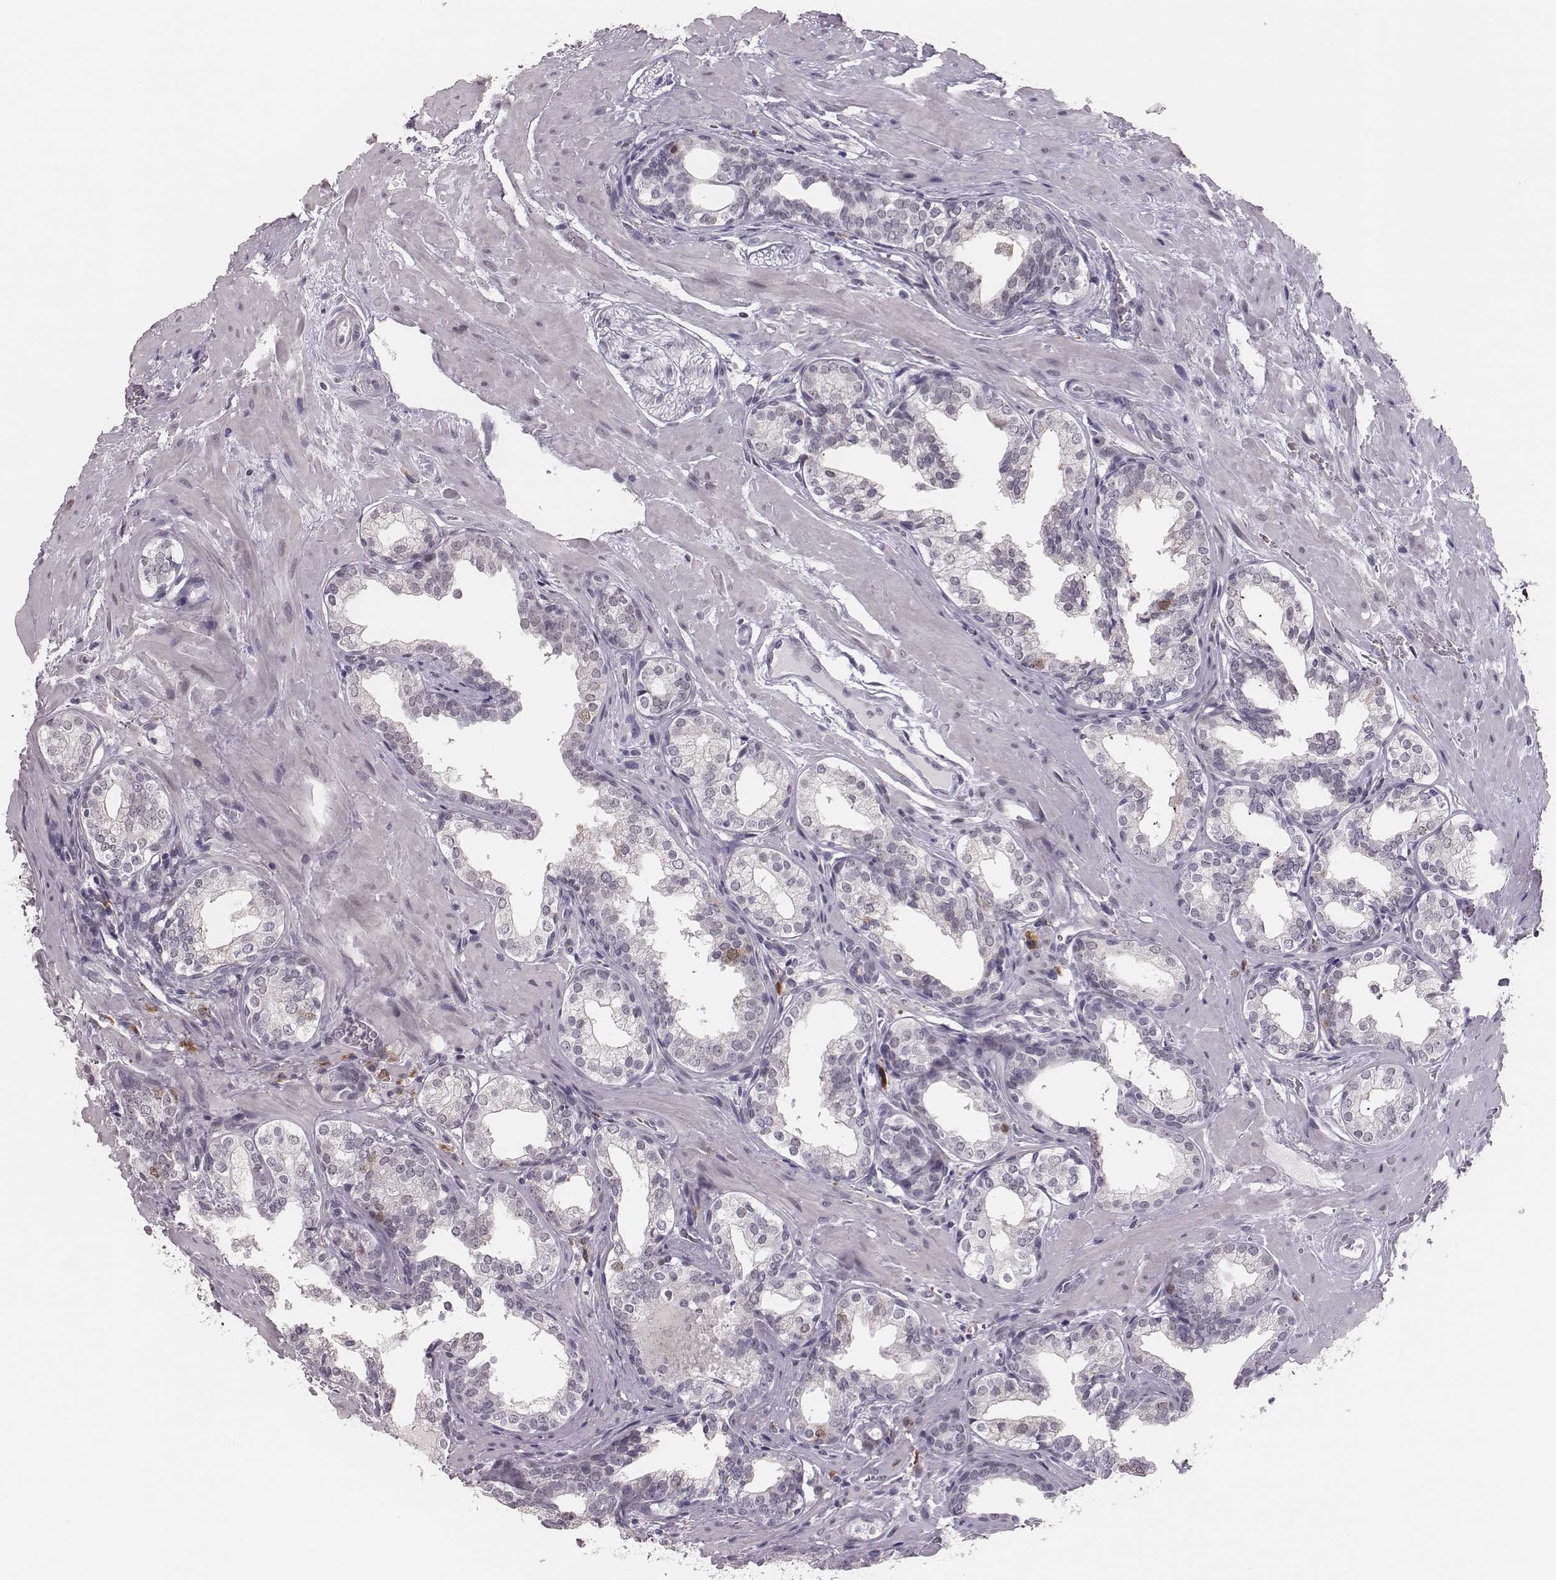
{"staining": {"intensity": "moderate", "quantity": "<25%", "location": "cytoplasmic/membranous,nuclear"}, "tissue": "prostate cancer", "cell_type": "Tumor cells", "image_type": "cancer", "snomed": [{"axis": "morphology", "description": "Adenocarcinoma, NOS"}, {"axis": "topography", "description": "Prostate"}], "caption": "A low amount of moderate cytoplasmic/membranous and nuclear expression is present in about <25% of tumor cells in adenocarcinoma (prostate) tissue.", "gene": "PBK", "patient": {"sex": "male", "age": 66}}